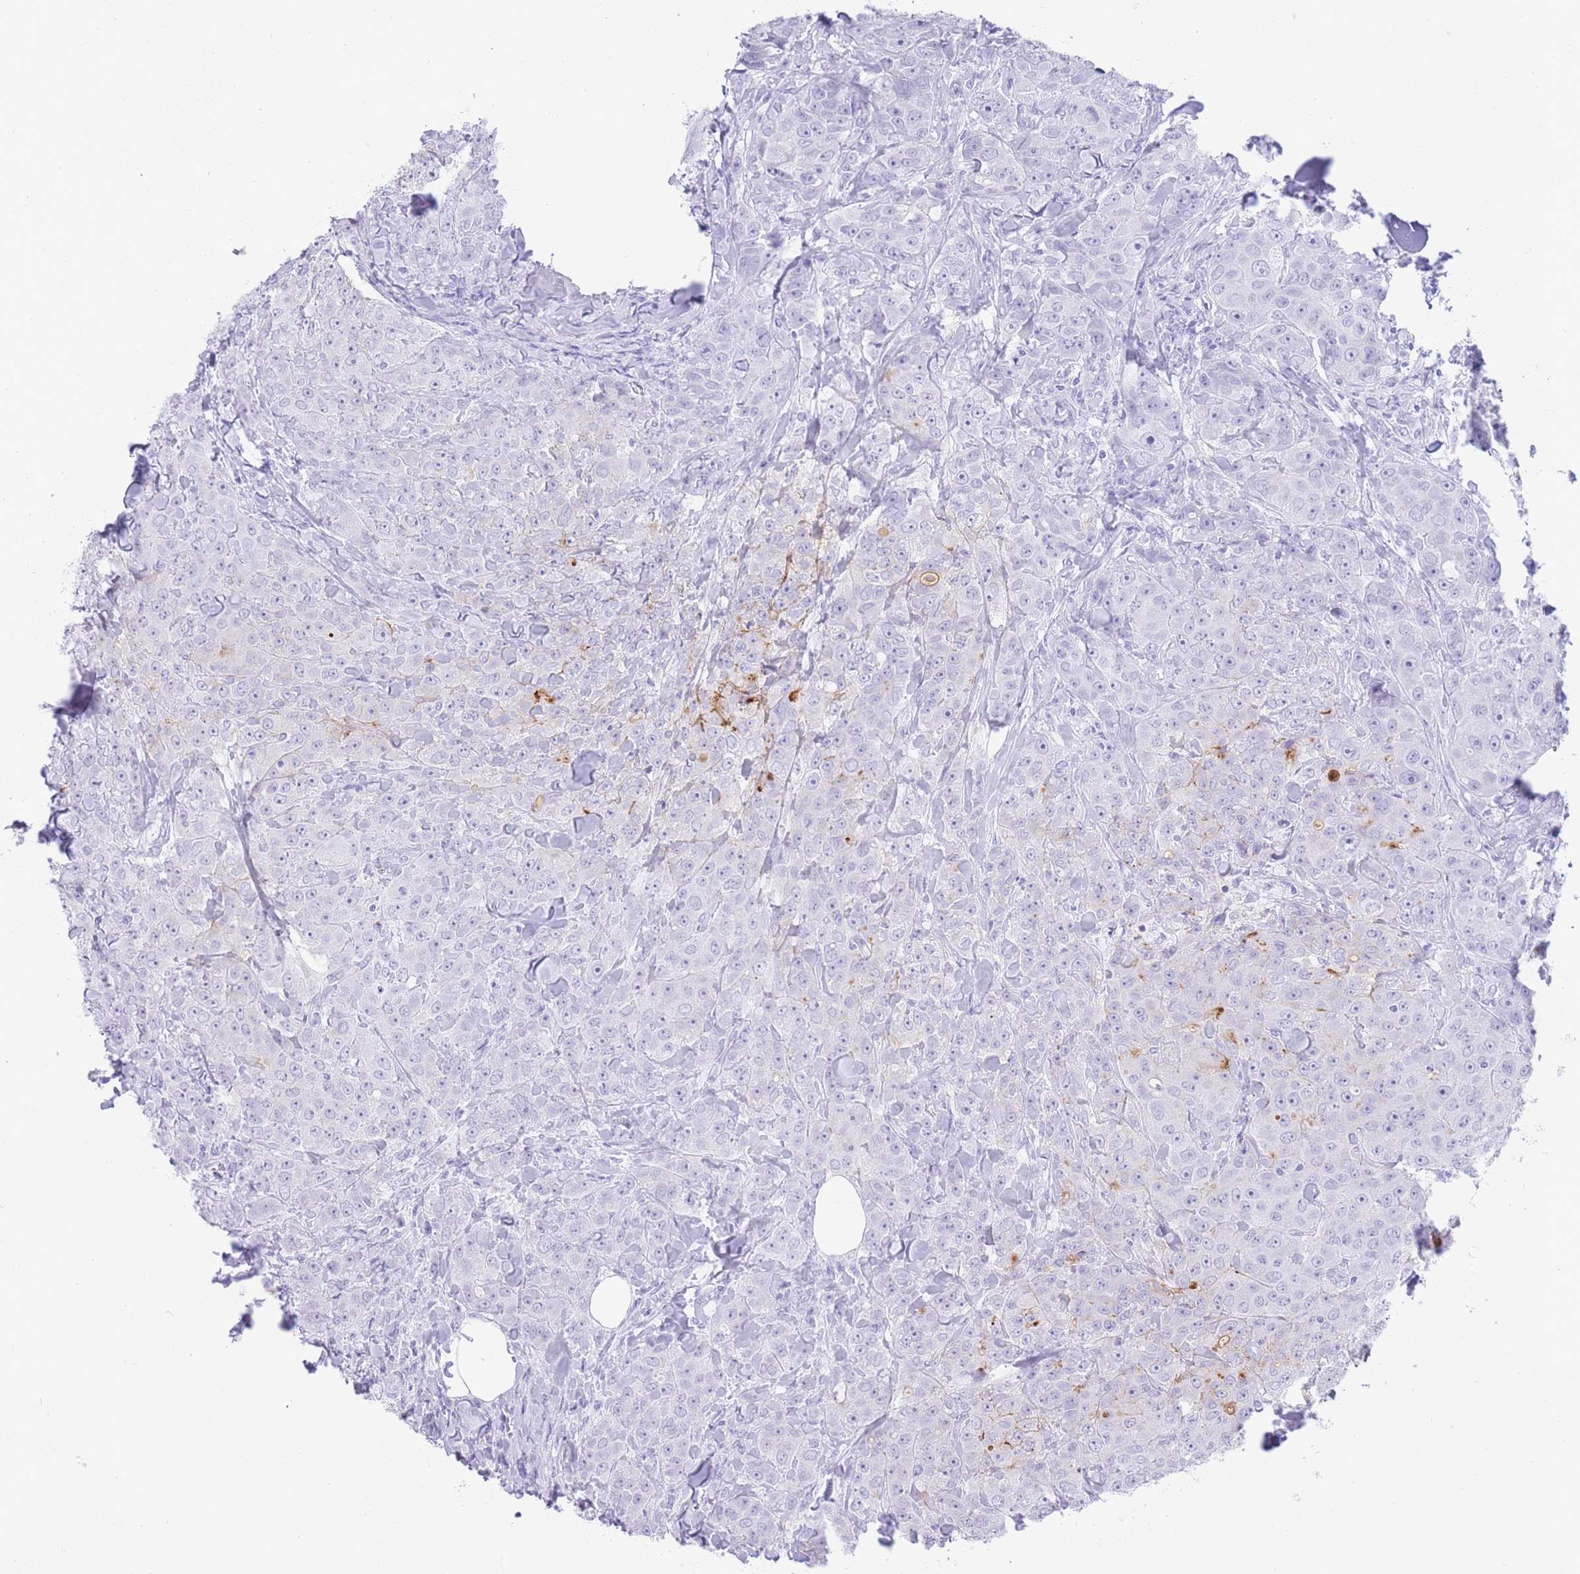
{"staining": {"intensity": "weak", "quantity": "<25%", "location": "cytoplasmic/membranous"}, "tissue": "breast cancer", "cell_type": "Tumor cells", "image_type": "cancer", "snomed": [{"axis": "morphology", "description": "Duct carcinoma"}, {"axis": "topography", "description": "Breast"}], "caption": "There is no significant staining in tumor cells of infiltrating ductal carcinoma (breast).", "gene": "ELOA2", "patient": {"sex": "female", "age": 43}}